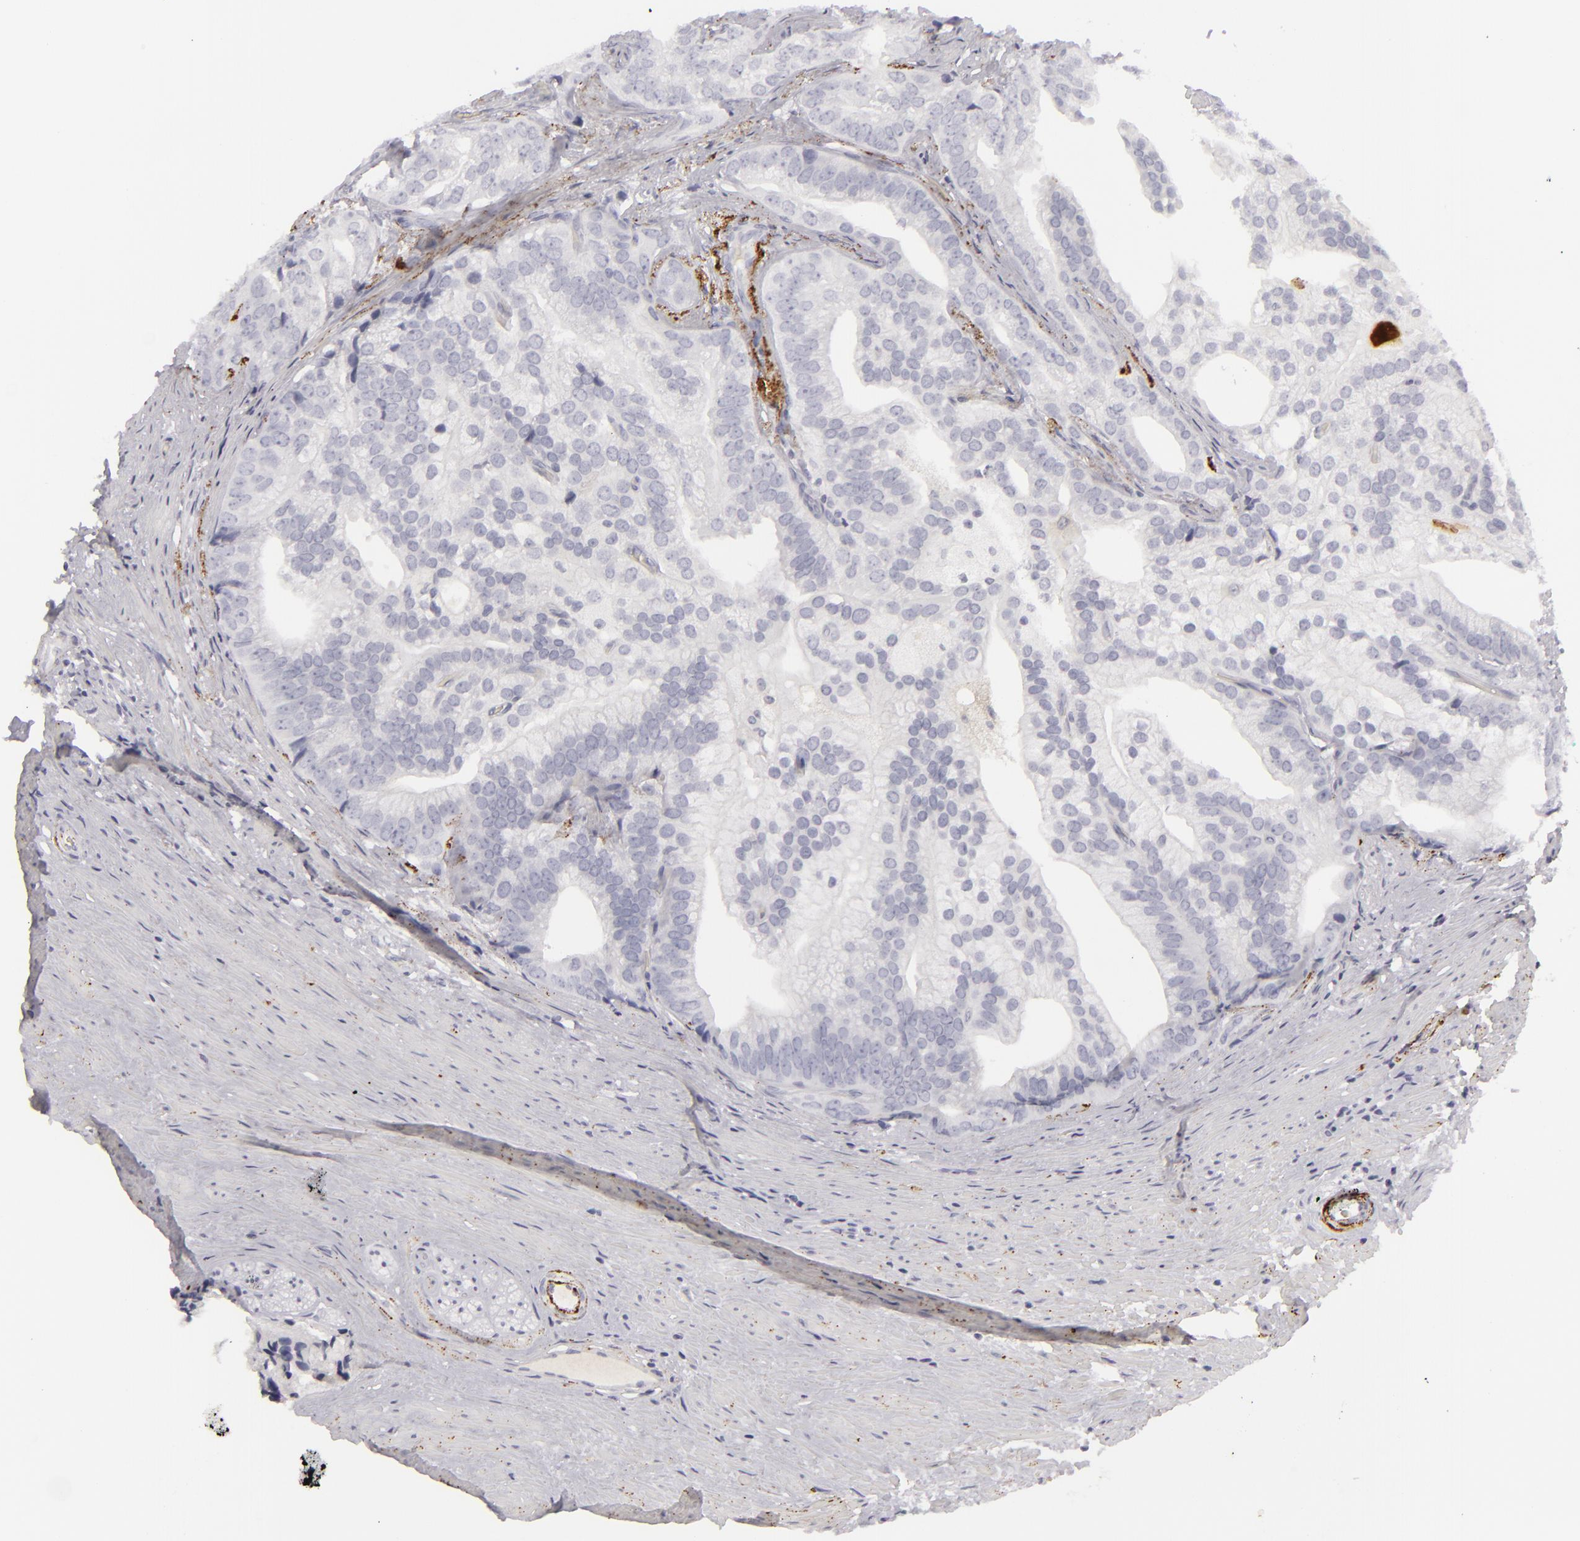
{"staining": {"intensity": "negative", "quantity": "none", "location": "none"}, "tissue": "prostate cancer", "cell_type": "Tumor cells", "image_type": "cancer", "snomed": [{"axis": "morphology", "description": "Adenocarcinoma, Low grade"}, {"axis": "topography", "description": "Prostate"}], "caption": "An image of human prostate adenocarcinoma (low-grade) is negative for staining in tumor cells. (DAB (3,3'-diaminobenzidine) immunohistochemistry visualized using brightfield microscopy, high magnification).", "gene": "C9", "patient": {"sex": "male", "age": 71}}